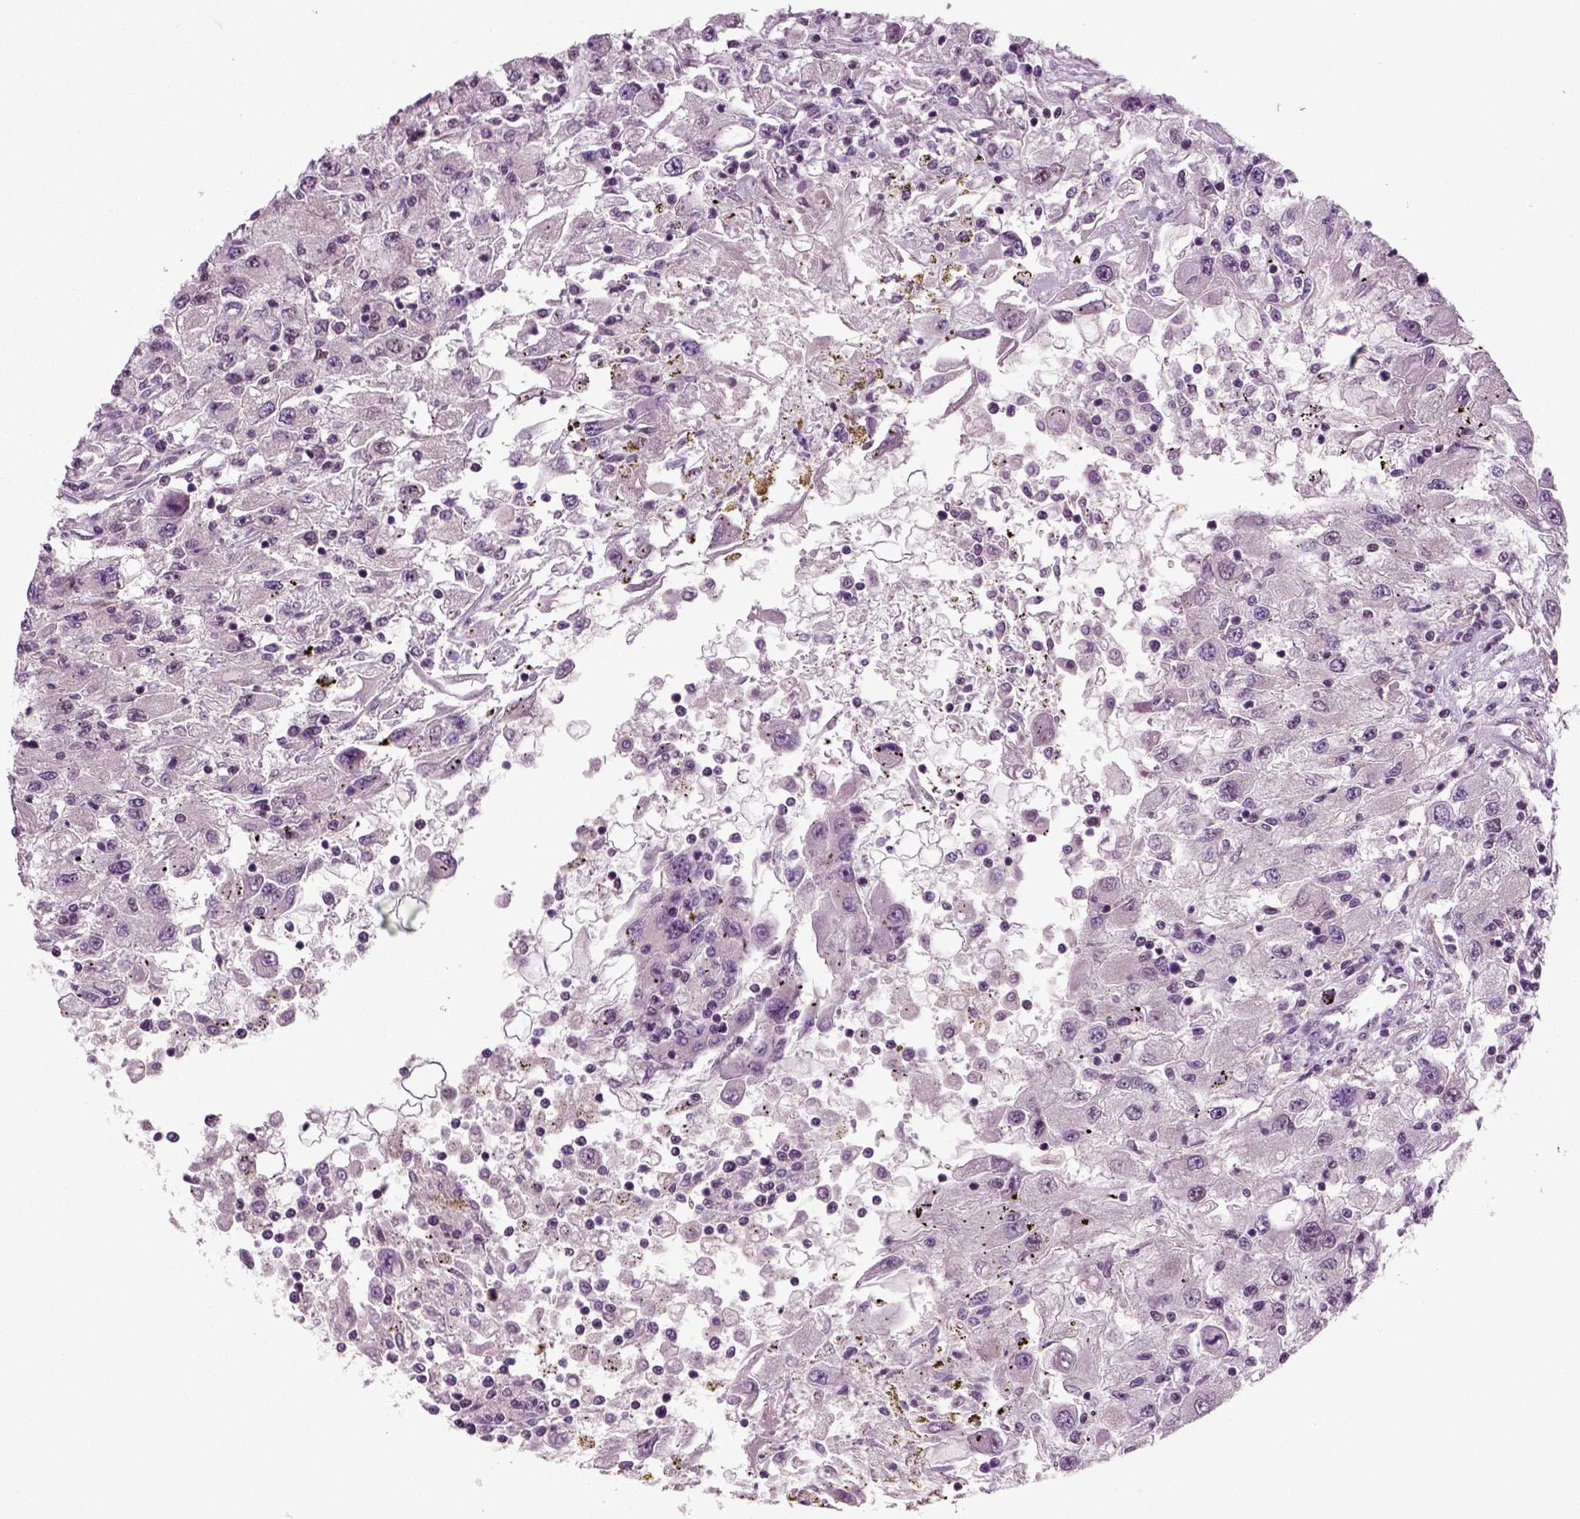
{"staining": {"intensity": "negative", "quantity": "none", "location": "none"}, "tissue": "renal cancer", "cell_type": "Tumor cells", "image_type": "cancer", "snomed": [{"axis": "morphology", "description": "Adenocarcinoma, NOS"}, {"axis": "topography", "description": "Kidney"}], "caption": "Immunohistochemistry micrograph of human renal cancer stained for a protein (brown), which exhibits no staining in tumor cells.", "gene": "RCOR3", "patient": {"sex": "female", "age": 67}}